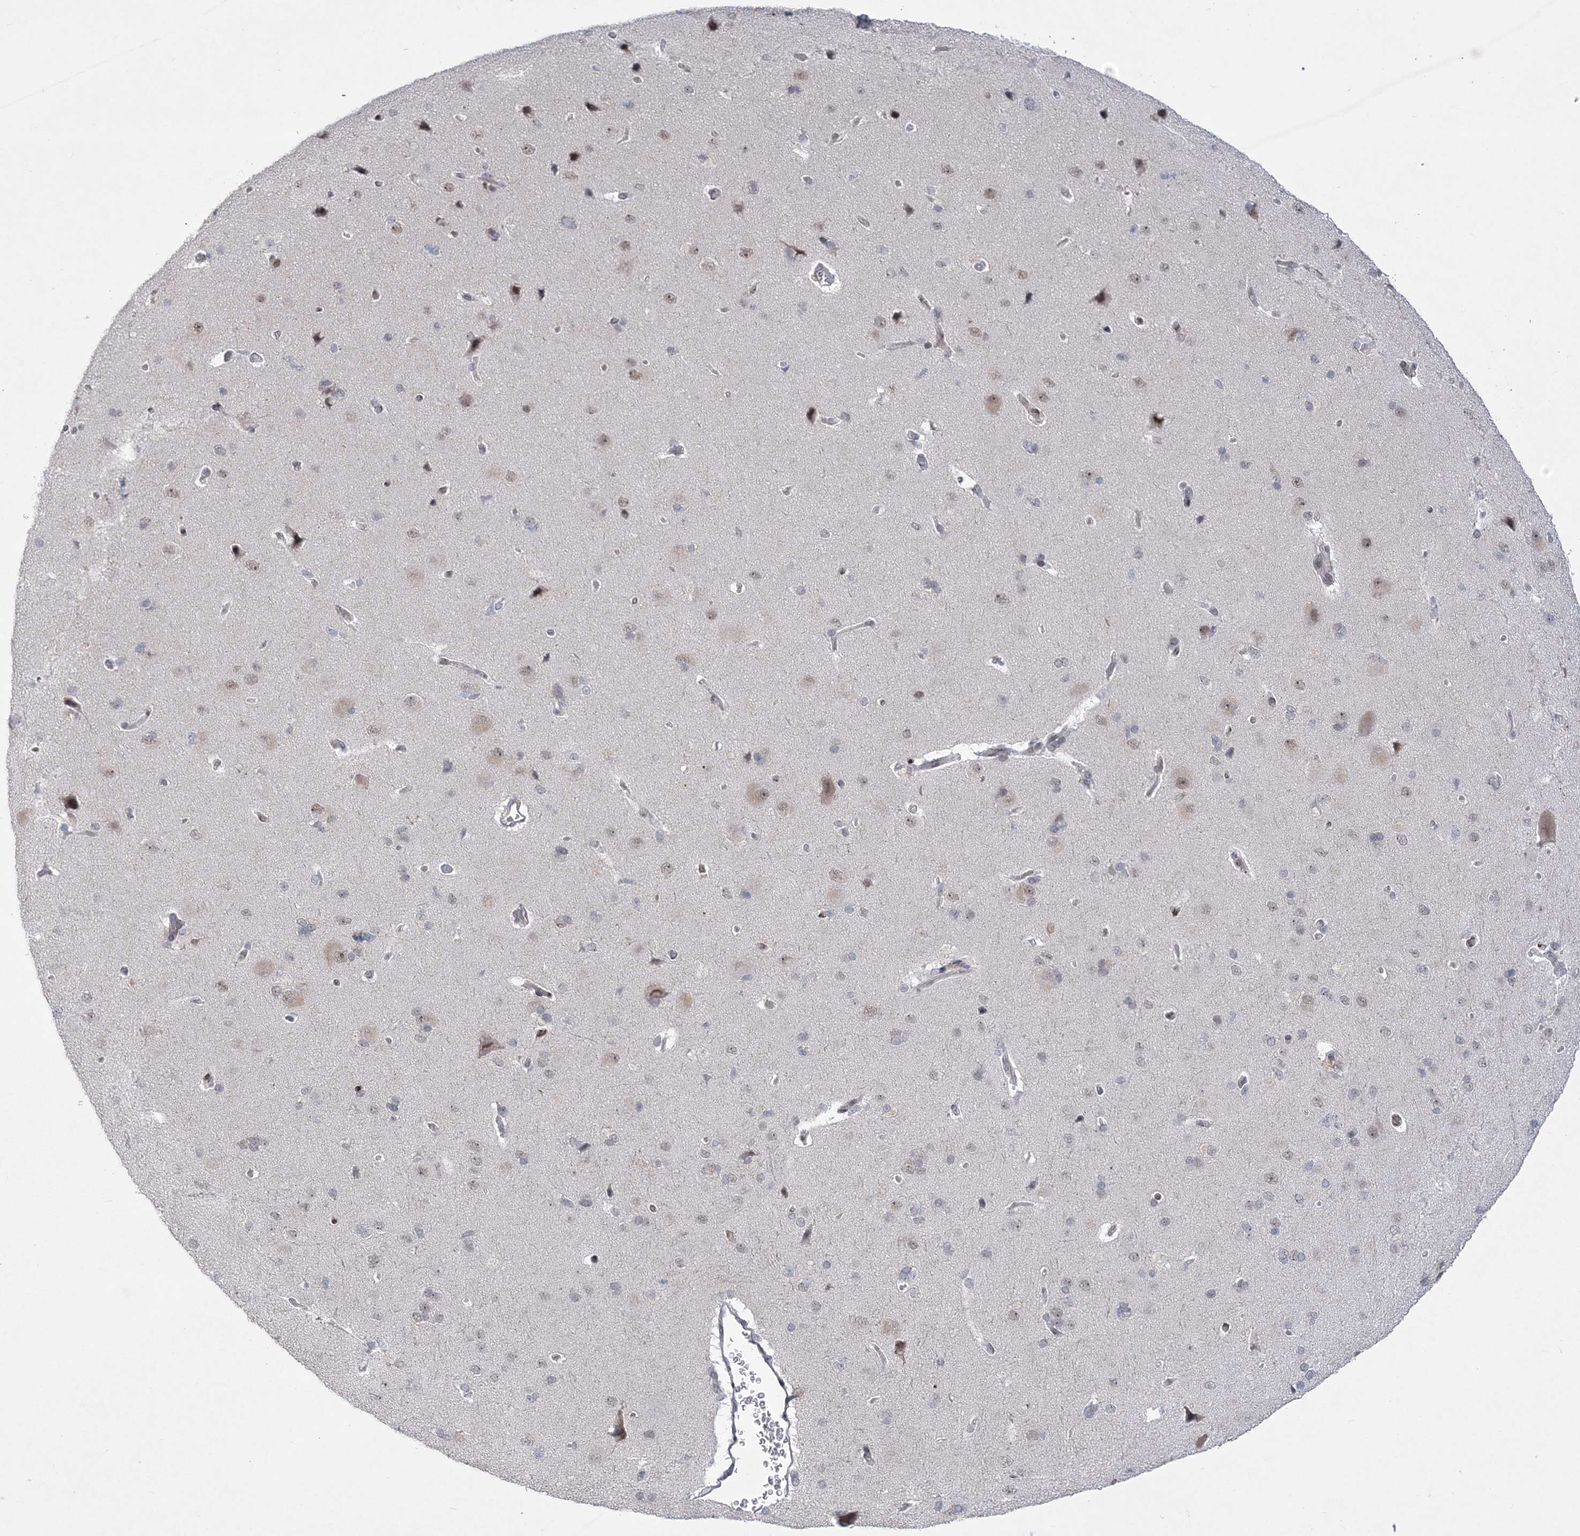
{"staining": {"intensity": "weak", "quantity": "25%-75%", "location": "nuclear"}, "tissue": "cerebral cortex", "cell_type": "Endothelial cells", "image_type": "normal", "snomed": [{"axis": "morphology", "description": "Normal tissue, NOS"}, {"axis": "topography", "description": "Cerebral cortex"}], "caption": "The micrograph shows immunohistochemical staining of unremarkable cerebral cortex. There is weak nuclear expression is identified in approximately 25%-75% of endothelial cells. (Brightfield microscopy of DAB IHC at high magnification).", "gene": "HOMEZ", "patient": {"sex": "male", "age": 62}}